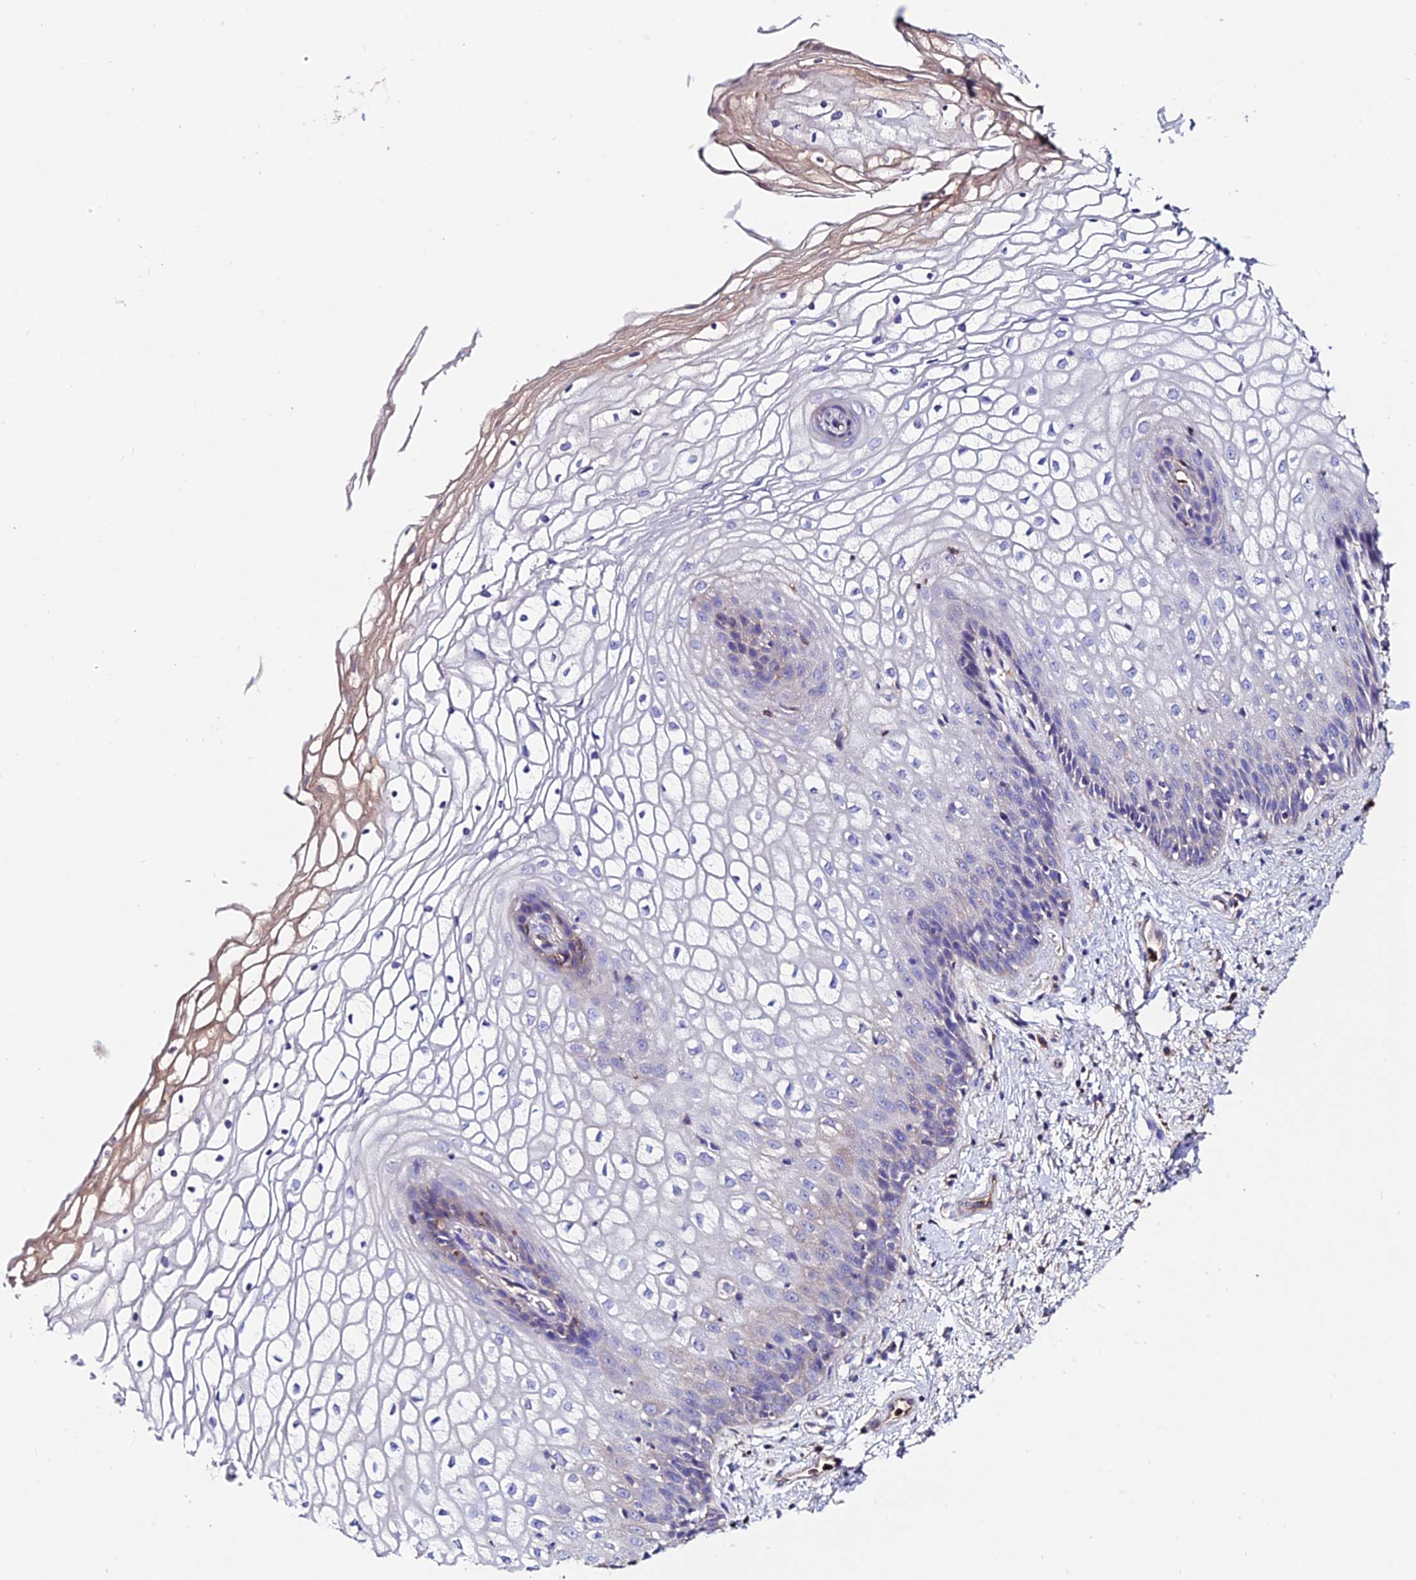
{"staining": {"intensity": "negative", "quantity": "none", "location": "none"}, "tissue": "vagina", "cell_type": "Squamous epithelial cells", "image_type": "normal", "snomed": [{"axis": "morphology", "description": "Normal tissue, NOS"}, {"axis": "topography", "description": "Vagina"}], "caption": "The image displays no significant positivity in squamous epithelial cells of vagina. (Immunohistochemistry, brightfield microscopy, high magnification).", "gene": "SLC25A16", "patient": {"sex": "female", "age": 34}}